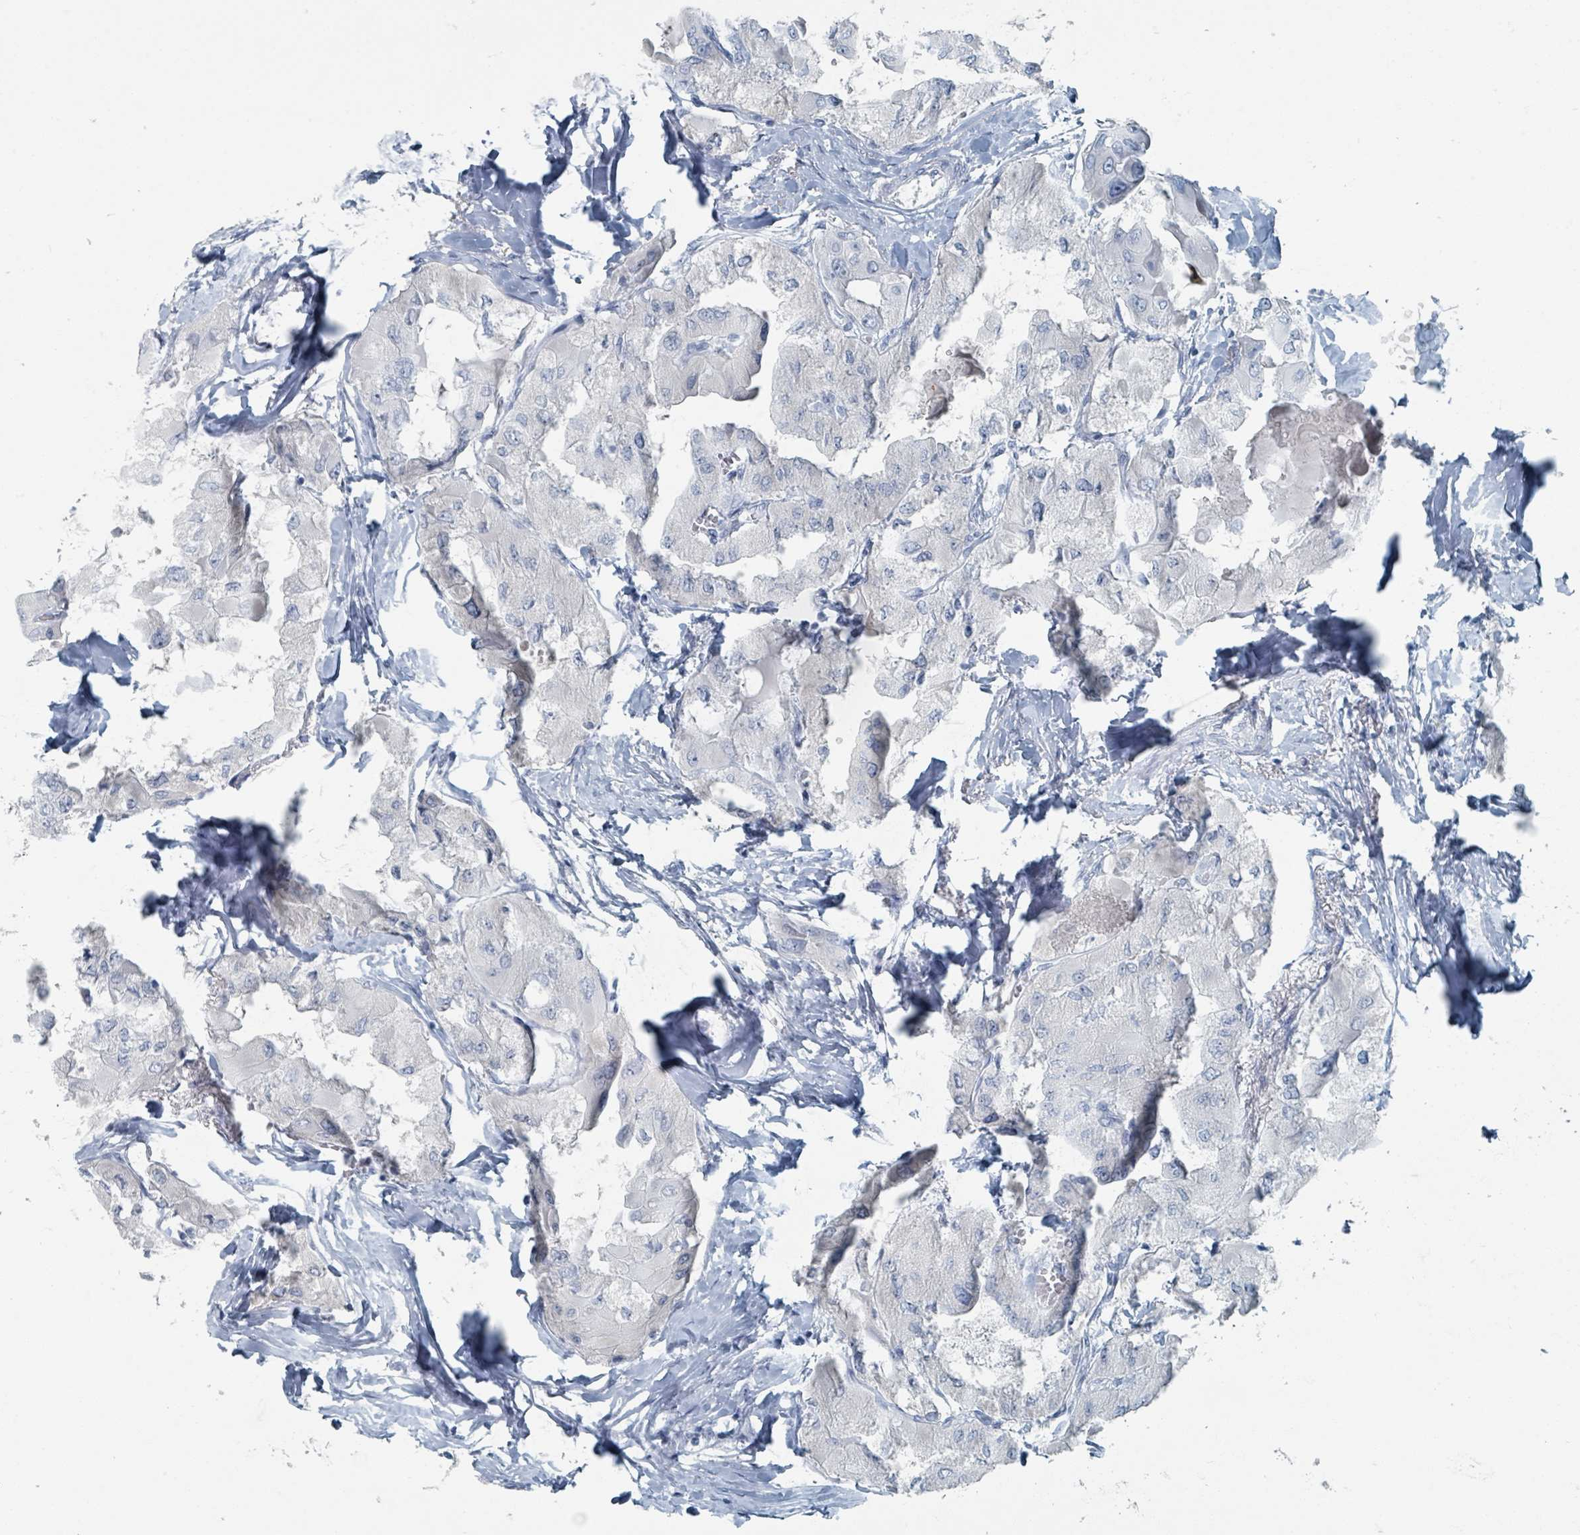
{"staining": {"intensity": "negative", "quantity": "none", "location": "none"}, "tissue": "thyroid cancer", "cell_type": "Tumor cells", "image_type": "cancer", "snomed": [{"axis": "morphology", "description": "Normal tissue, NOS"}, {"axis": "morphology", "description": "Papillary adenocarcinoma, NOS"}, {"axis": "topography", "description": "Thyroid gland"}], "caption": "Photomicrograph shows no protein positivity in tumor cells of thyroid cancer (papillary adenocarcinoma) tissue. (DAB immunohistochemistry (IHC) visualized using brightfield microscopy, high magnification).", "gene": "GAMT", "patient": {"sex": "female", "age": 59}}